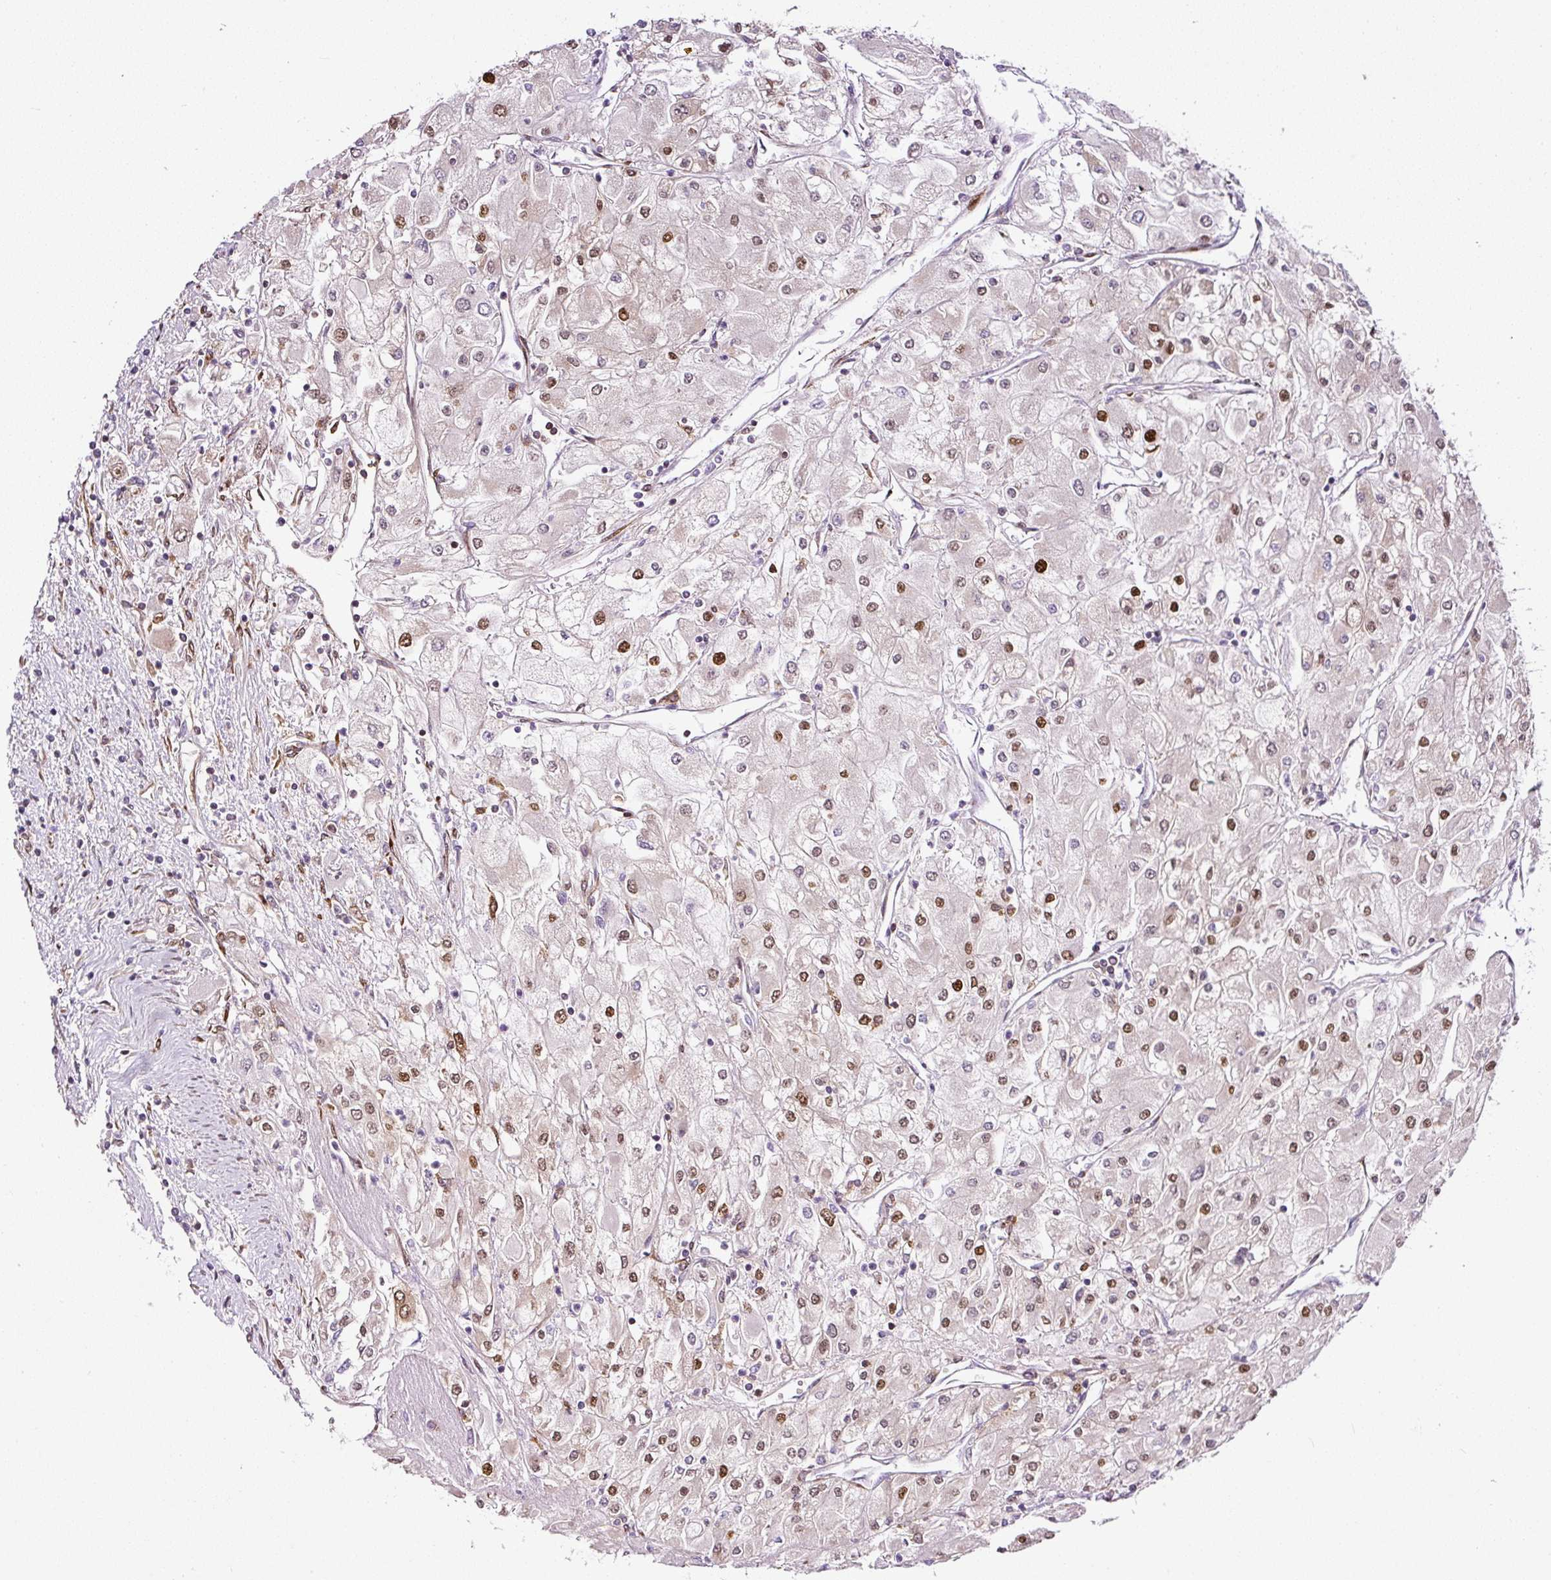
{"staining": {"intensity": "moderate", "quantity": "25%-75%", "location": "nuclear"}, "tissue": "renal cancer", "cell_type": "Tumor cells", "image_type": "cancer", "snomed": [{"axis": "morphology", "description": "Adenocarcinoma, NOS"}, {"axis": "topography", "description": "Kidney"}], "caption": "A photomicrograph of adenocarcinoma (renal) stained for a protein shows moderate nuclear brown staining in tumor cells. Immunohistochemistry stains the protein of interest in brown and the nuclei are stained blue.", "gene": "KDM4E", "patient": {"sex": "male", "age": 80}}